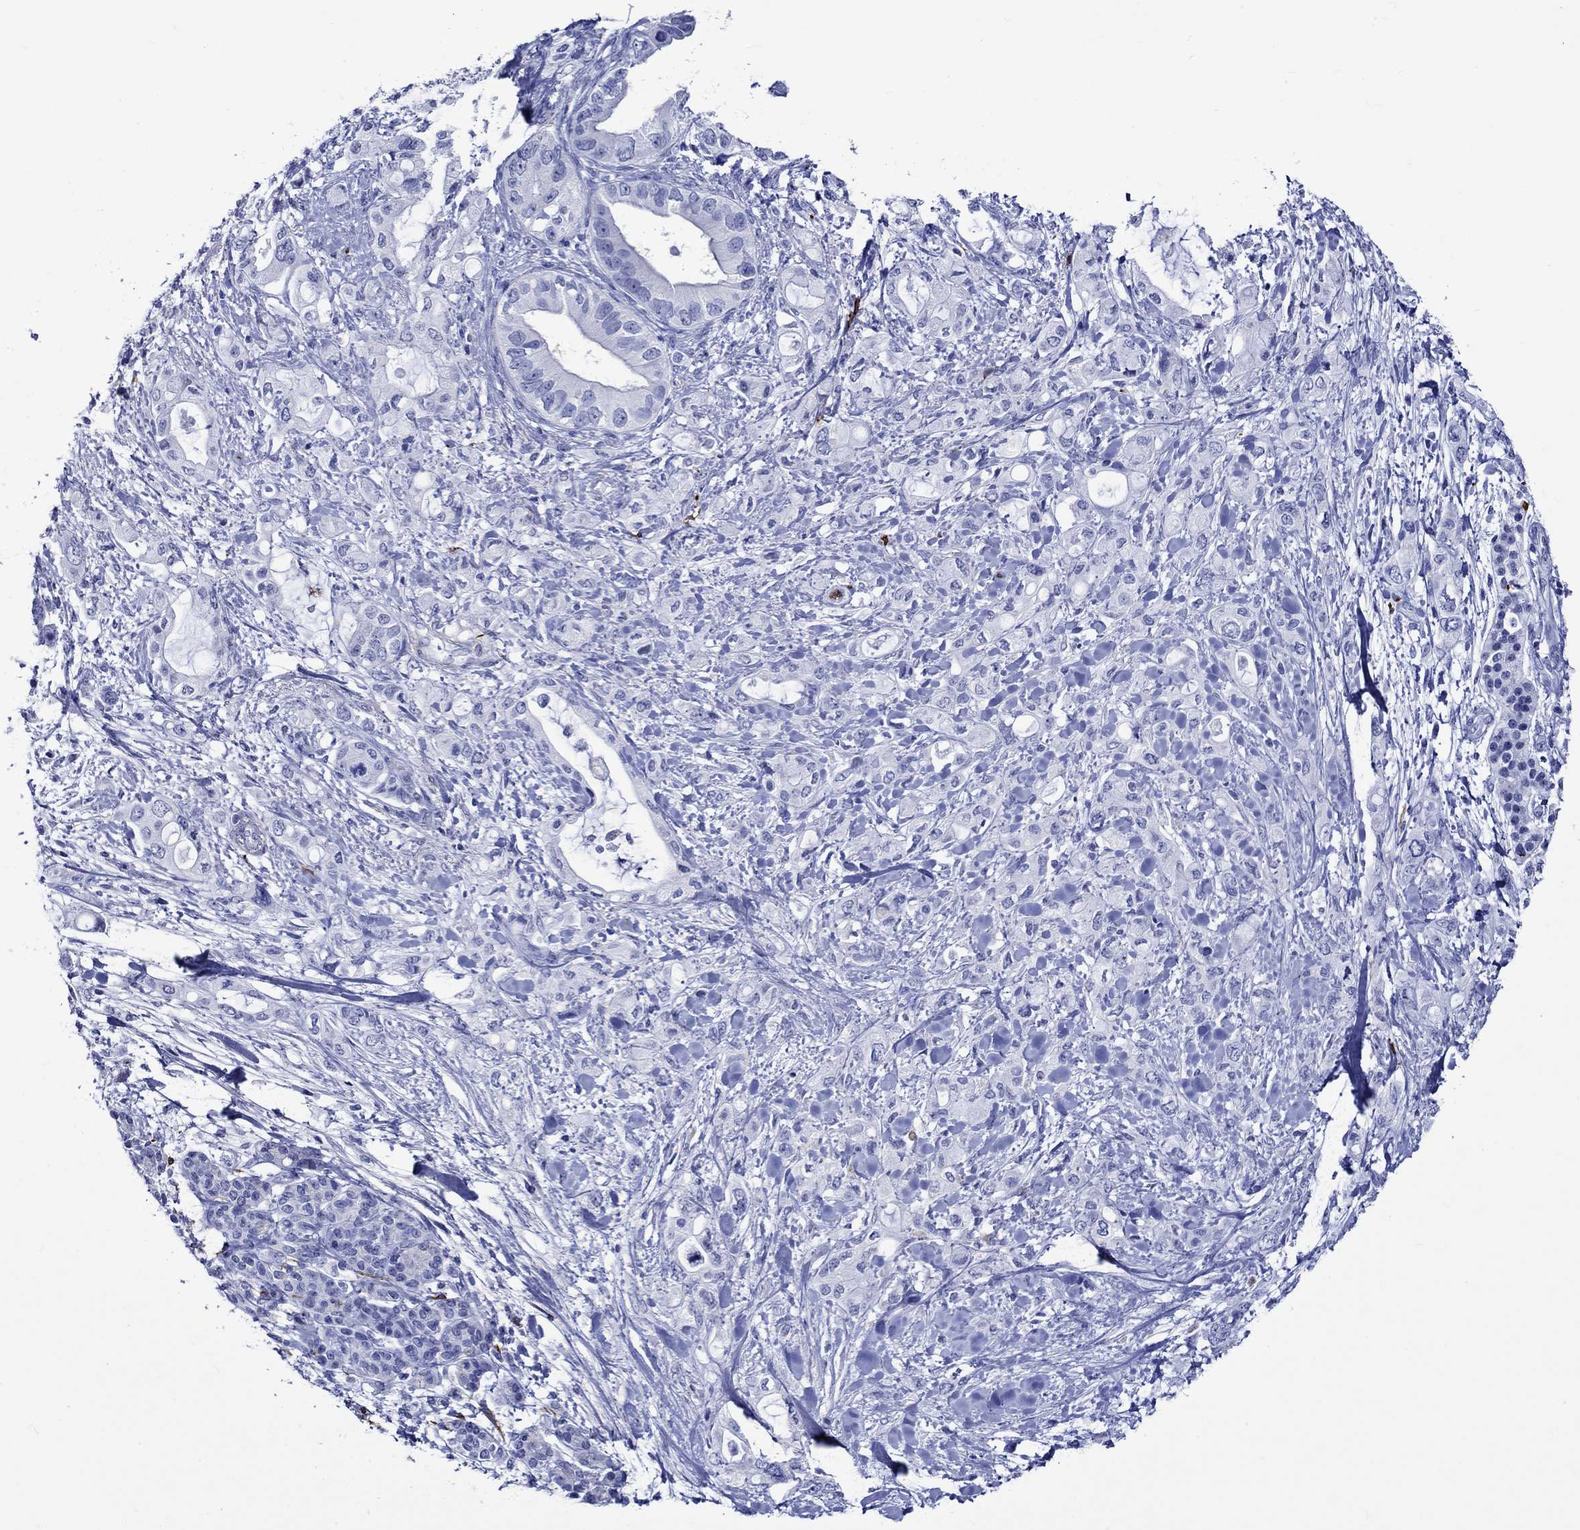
{"staining": {"intensity": "negative", "quantity": "none", "location": "none"}, "tissue": "pancreatic cancer", "cell_type": "Tumor cells", "image_type": "cancer", "snomed": [{"axis": "morphology", "description": "Adenocarcinoma, NOS"}, {"axis": "topography", "description": "Pancreas"}], "caption": "Protein analysis of pancreatic cancer (adenocarcinoma) displays no significant staining in tumor cells.", "gene": "CRYAB", "patient": {"sex": "female", "age": 56}}